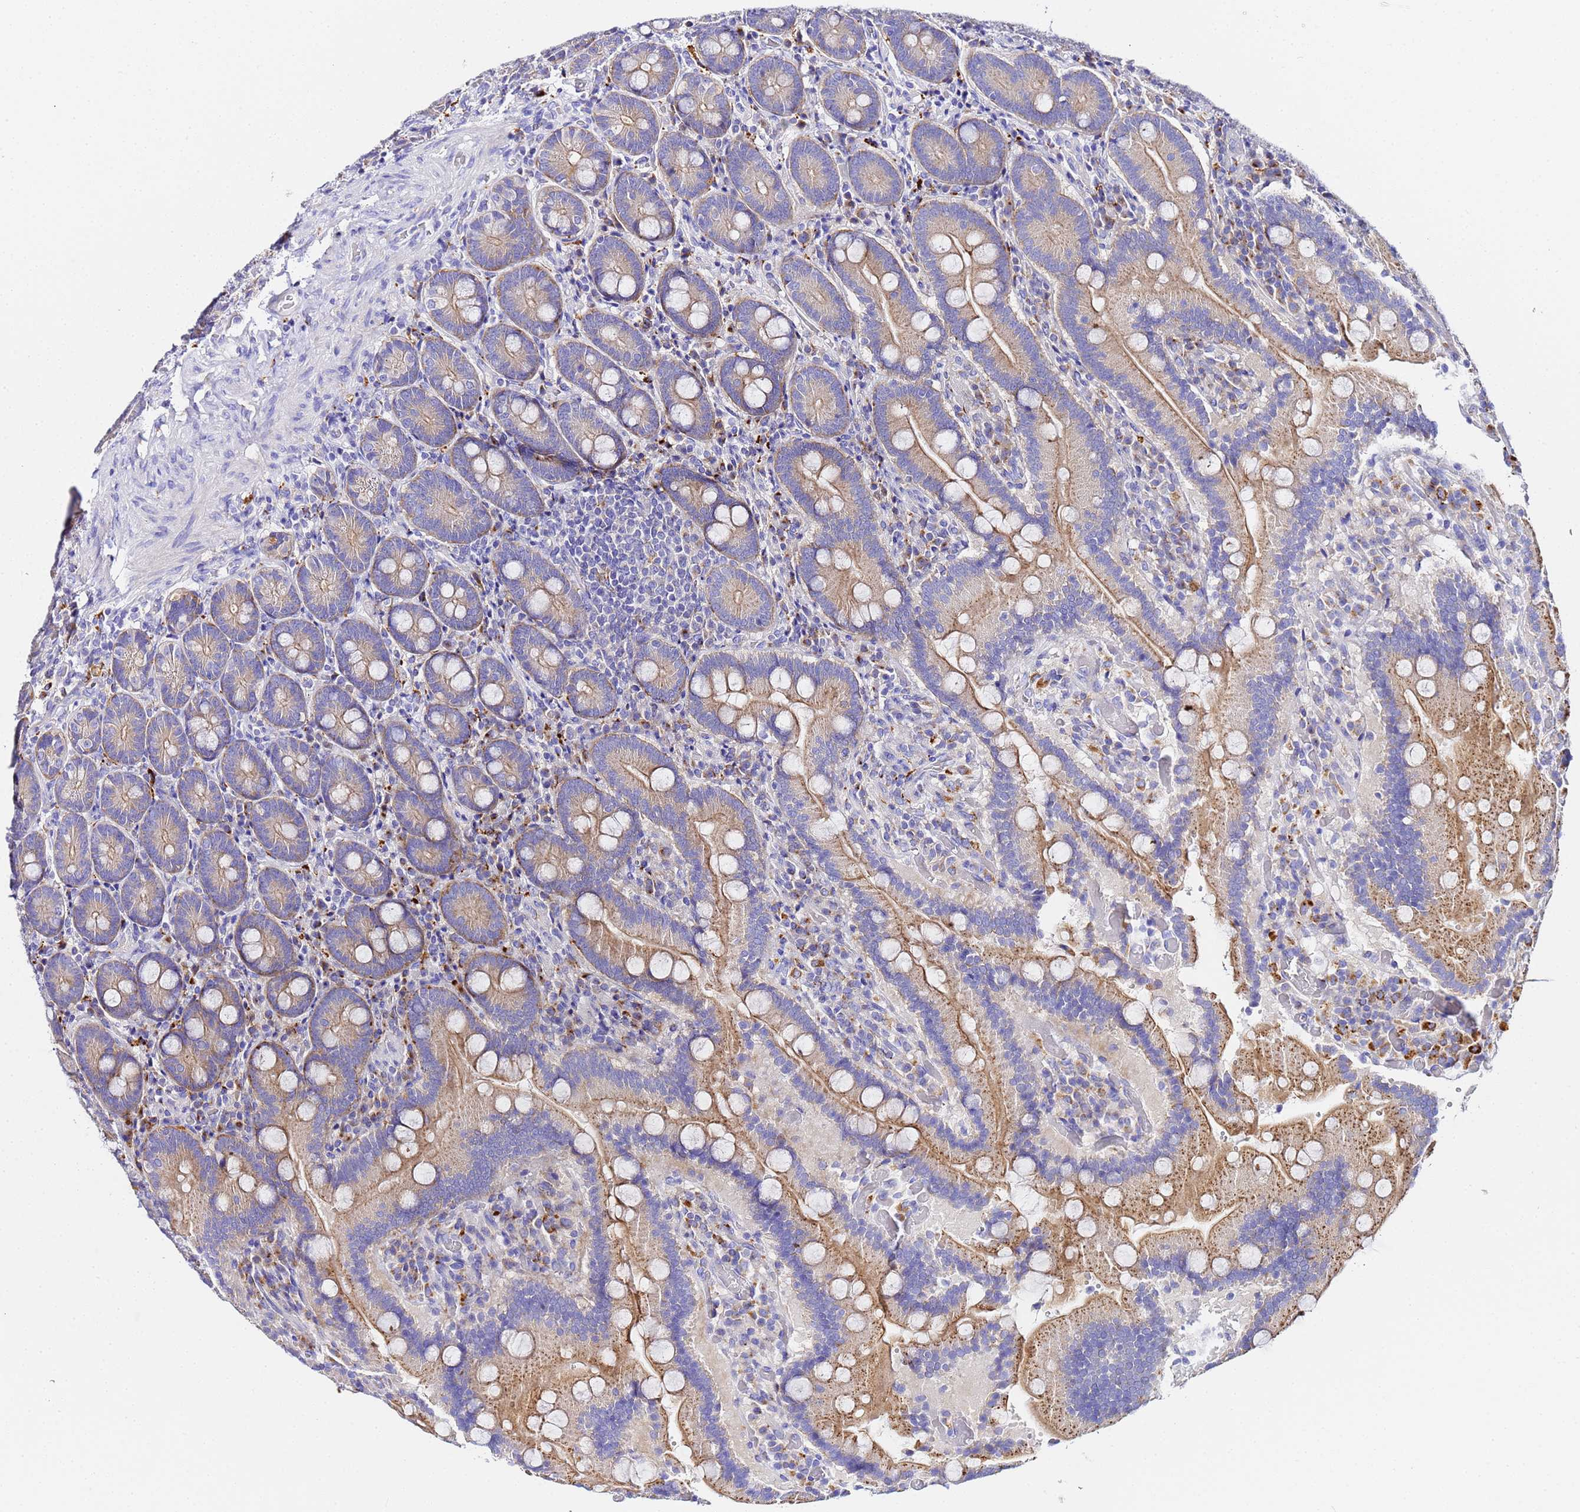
{"staining": {"intensity": "moderate", "quantity": "25%-75%", "location": "cytoplasmic/membranous"}, "tissue": "duodenum", "cell_type": "Glandular cells", "image_type": "normal", "snomed": [{"axis": "morphology", "description": "Normal tissue, NOS"}, {"axis": "topography", "description": "Duodenum"}], "caption": "Immunohistochemistry (IHC) histopathology image of normal duodenum stained for a protein (brown), which demonstrates medium levels of moderate cytoplasmic/membranous staining in approximately 25%-75% of glandular cells.", "gene": "VTI1B", "patient": {"sex": "female", "age": 62}}